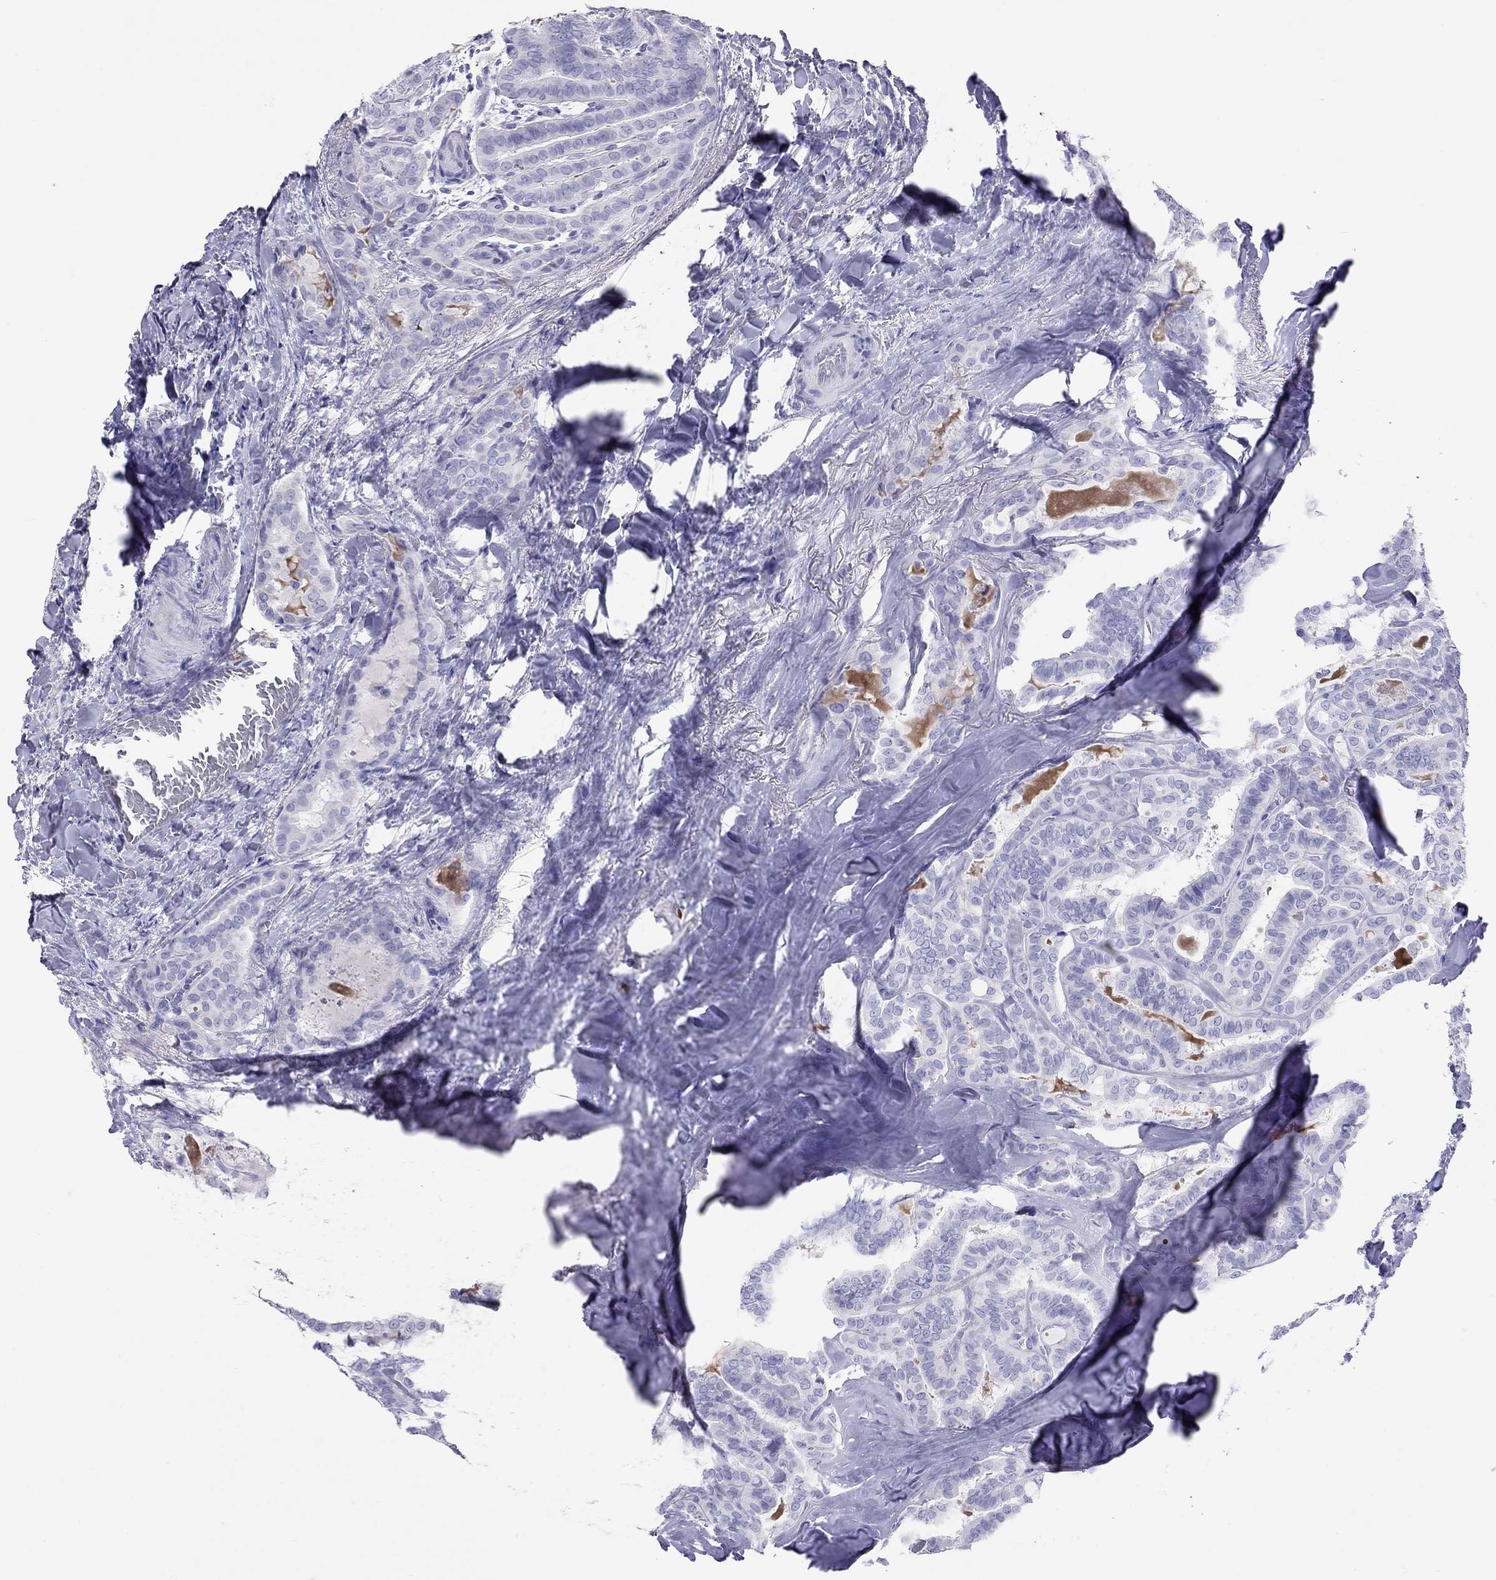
{"staining": {"intensity": "negative", "quantity": "none", "location": "none"}, "tissue": "thyroid cancer", "cell_type": "Tumor cells", "image_type": "cancer", "snomed": [{"axis": "morphology", "description": "Papillary adenocarcinoma, NOS"}, {"axis": "topography", "description": "Thyroid gland"}], "caption": "Thyroid papillary adenocarcinoma stained for a protein using immunohistochemistry (IHC) shows no staining tumor cells.", "gene": "GRIA2", "patient": {"sex": "female", "age": 39}}